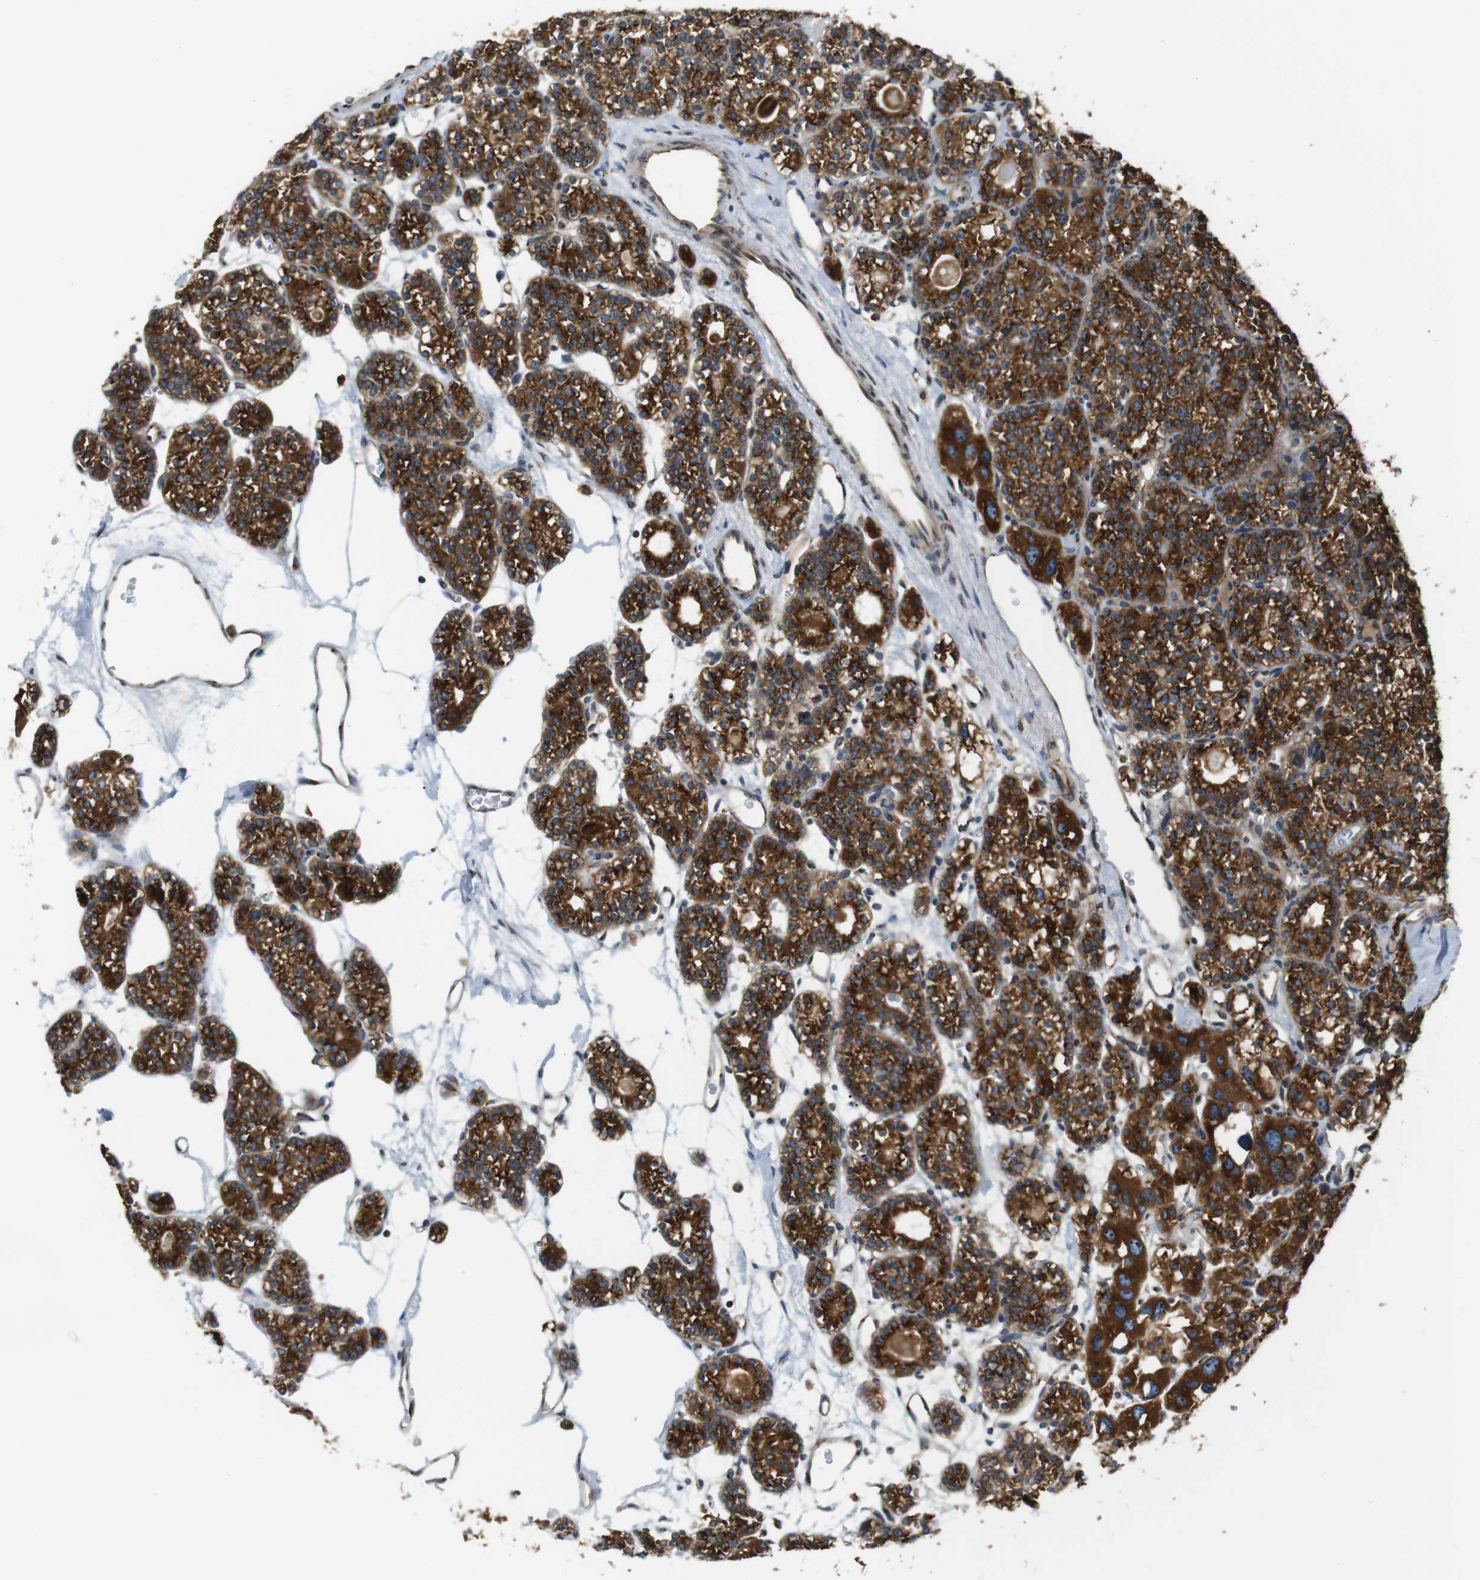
{"staining": {"intensity": "strong", "quantity": ">75%", "location": "cytoplasmic/membranous"}, "tissue": "parathyroid gland", "cell_type": "Glandular cells", "image_type": "normal", "snomed": [{"axis": "morphology", "description": "Normal tissue, NOS"}, {"axis": "topography", "description": "Parathyroid gland"}], "caption": "Immunohistochemistry image of benign parathyroid gland stained for a protein (brown), which shows high levels of strong cytoplasmic/membranous expression in about >75% of glandular cells.", "gene": "TMEM143", "patient": {"sex": "female", "age": 64}}